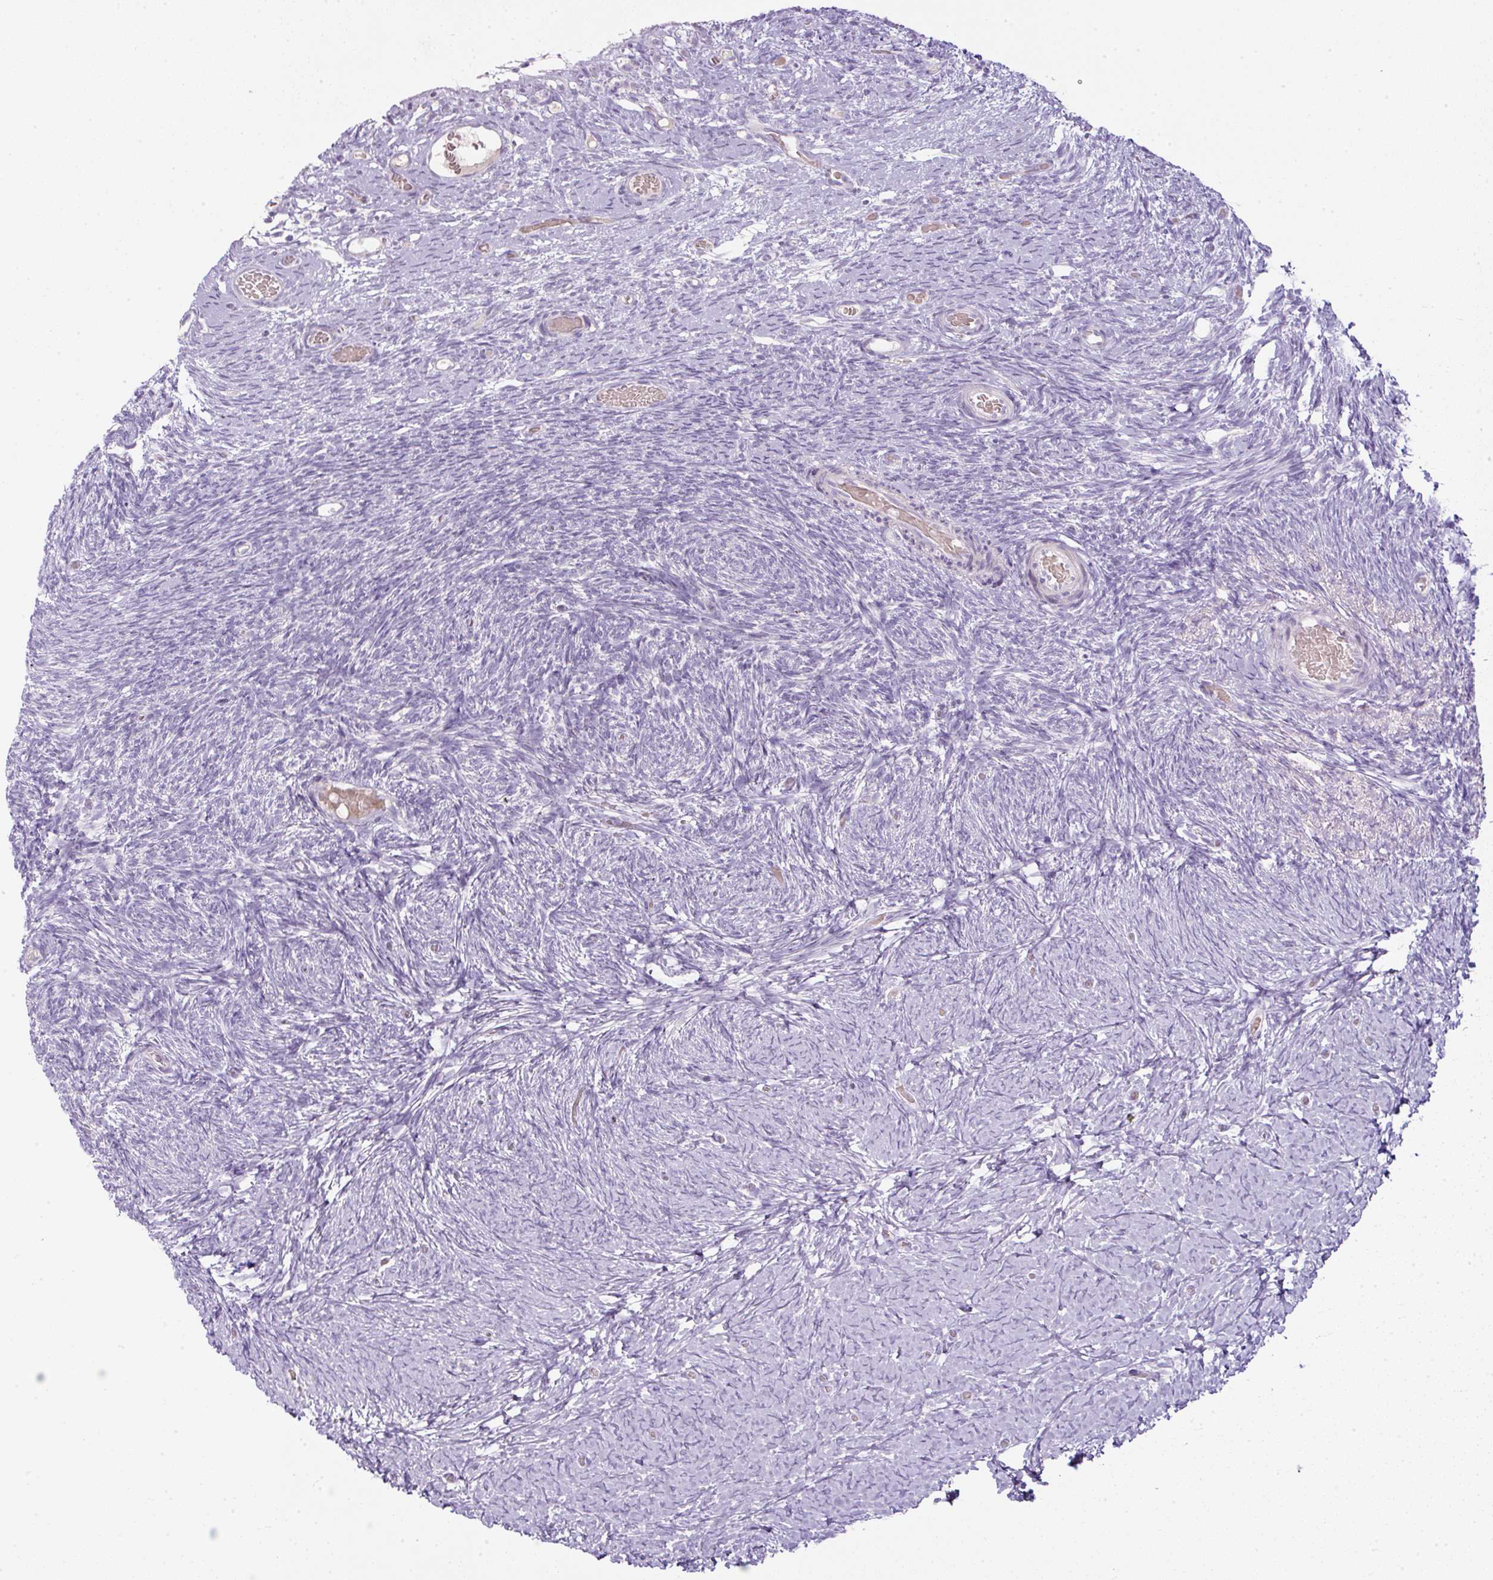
{"staining": {"intensity": "negative", "quantity": "none", "location": "none"}, "tissue": "ovary", "cell_type": "Follicle cells", "image_type": "normal", "snomed": [{"axis": "morphology", "description": "Normal tissue, NOS"}, {"axis": "topography", "description": "Ovary"}], "caption": "Immunohistochemical staining of benign human ovary demonstrates no significant expression in follicle cells.", "gene": "FGFBP3", "patient": {"sex": "female", "age": 39}}